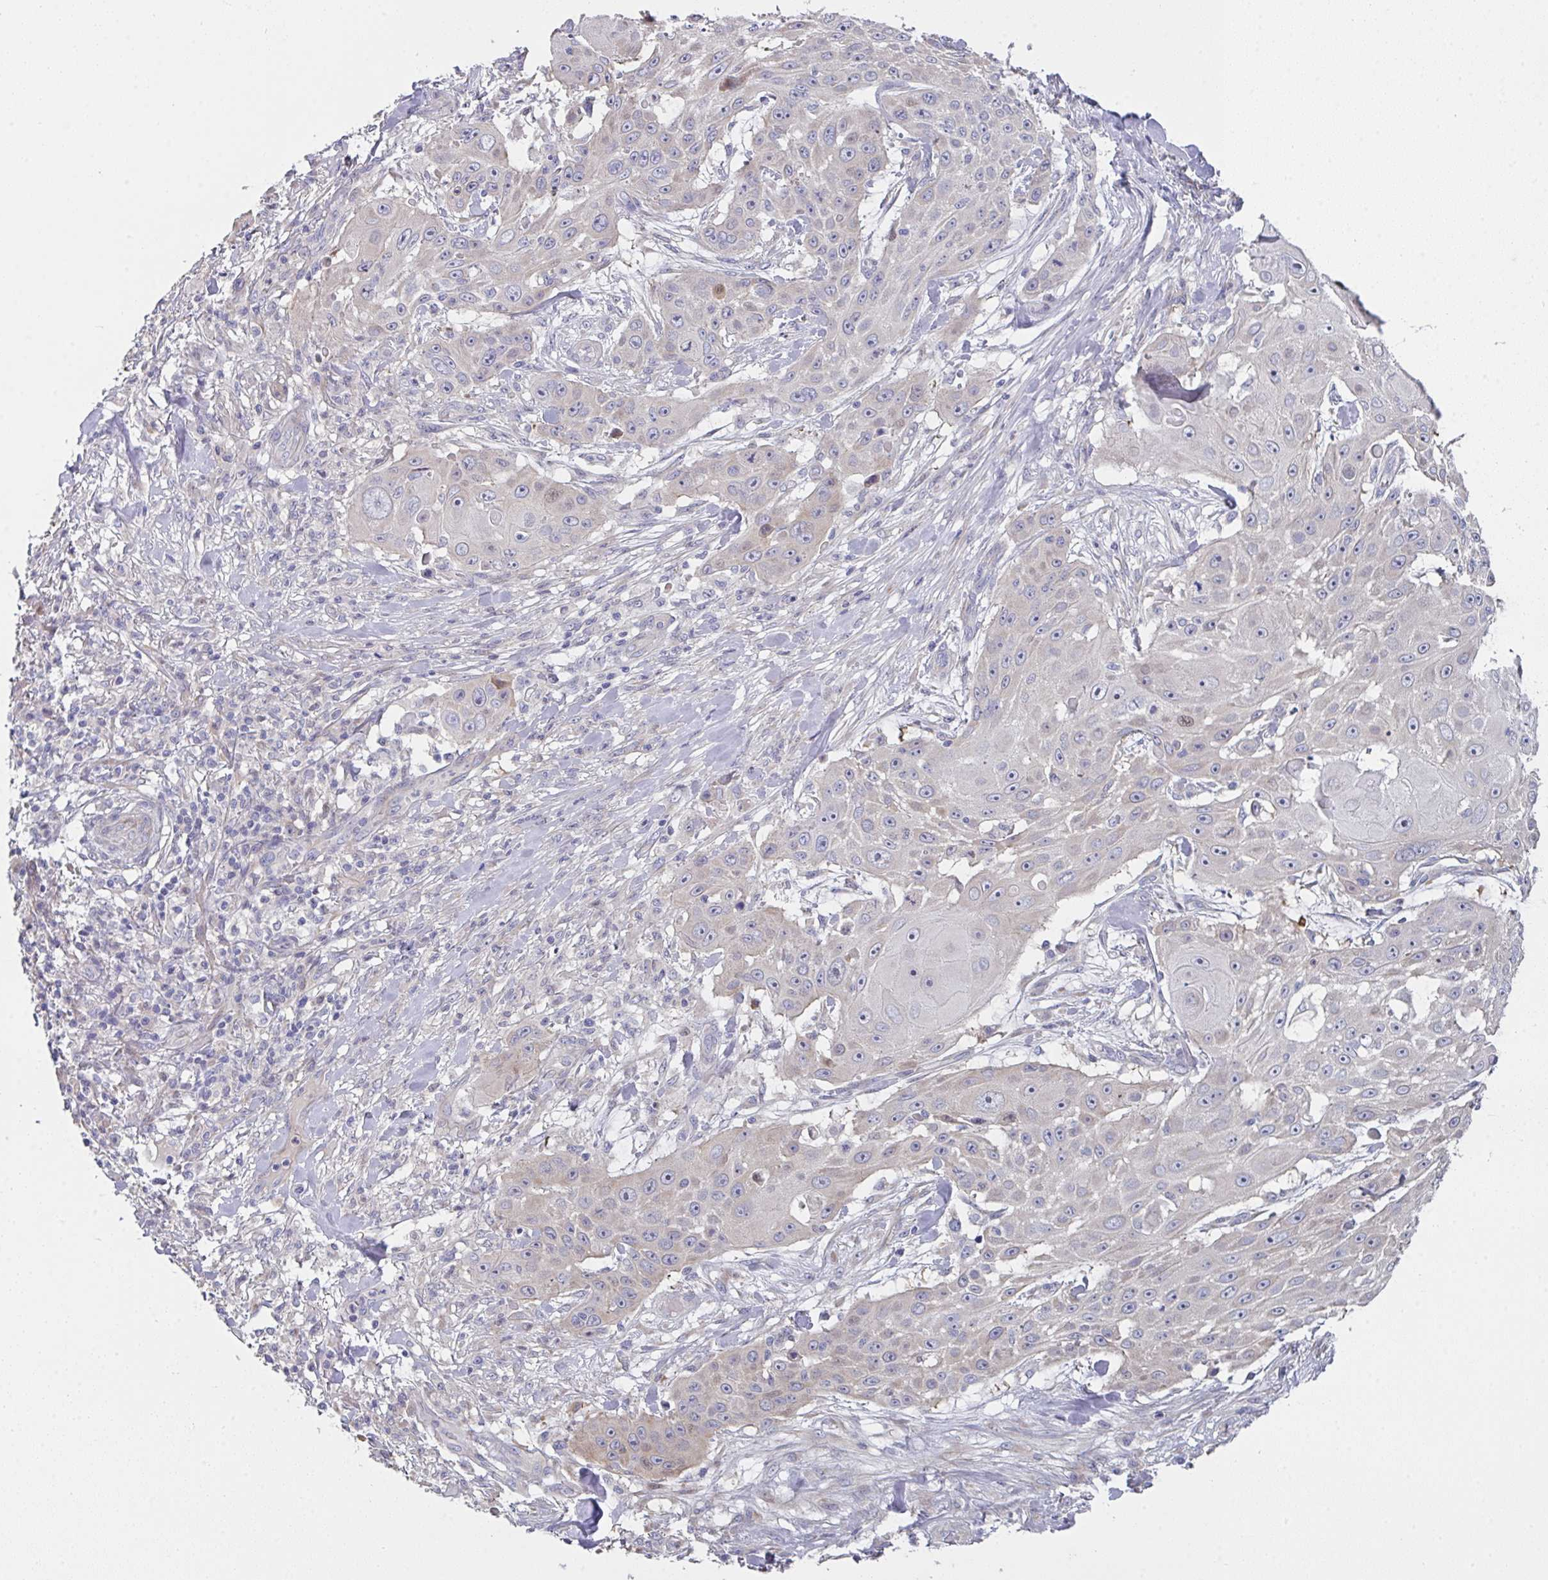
{"staining": {"intensity": "moderate", "quantity": "<25%", "location": "cytoplasmic/membranous"}, "tissue": "skin cancer", "cell_type": "Tumor cells", "image_type": "cancer", "snomed": [{"axis": "morphology", "description": "Squamous cell carcinoma, NOS"}, {"axis": "topography", "description": "Skin"}], "caption": "Skin cancer stained for a protein displays moderate cytoplasmic/membranous positivity in tumor cells.", "gene": "FBXO47", "patient": {"sex": "female", "age": 86}}